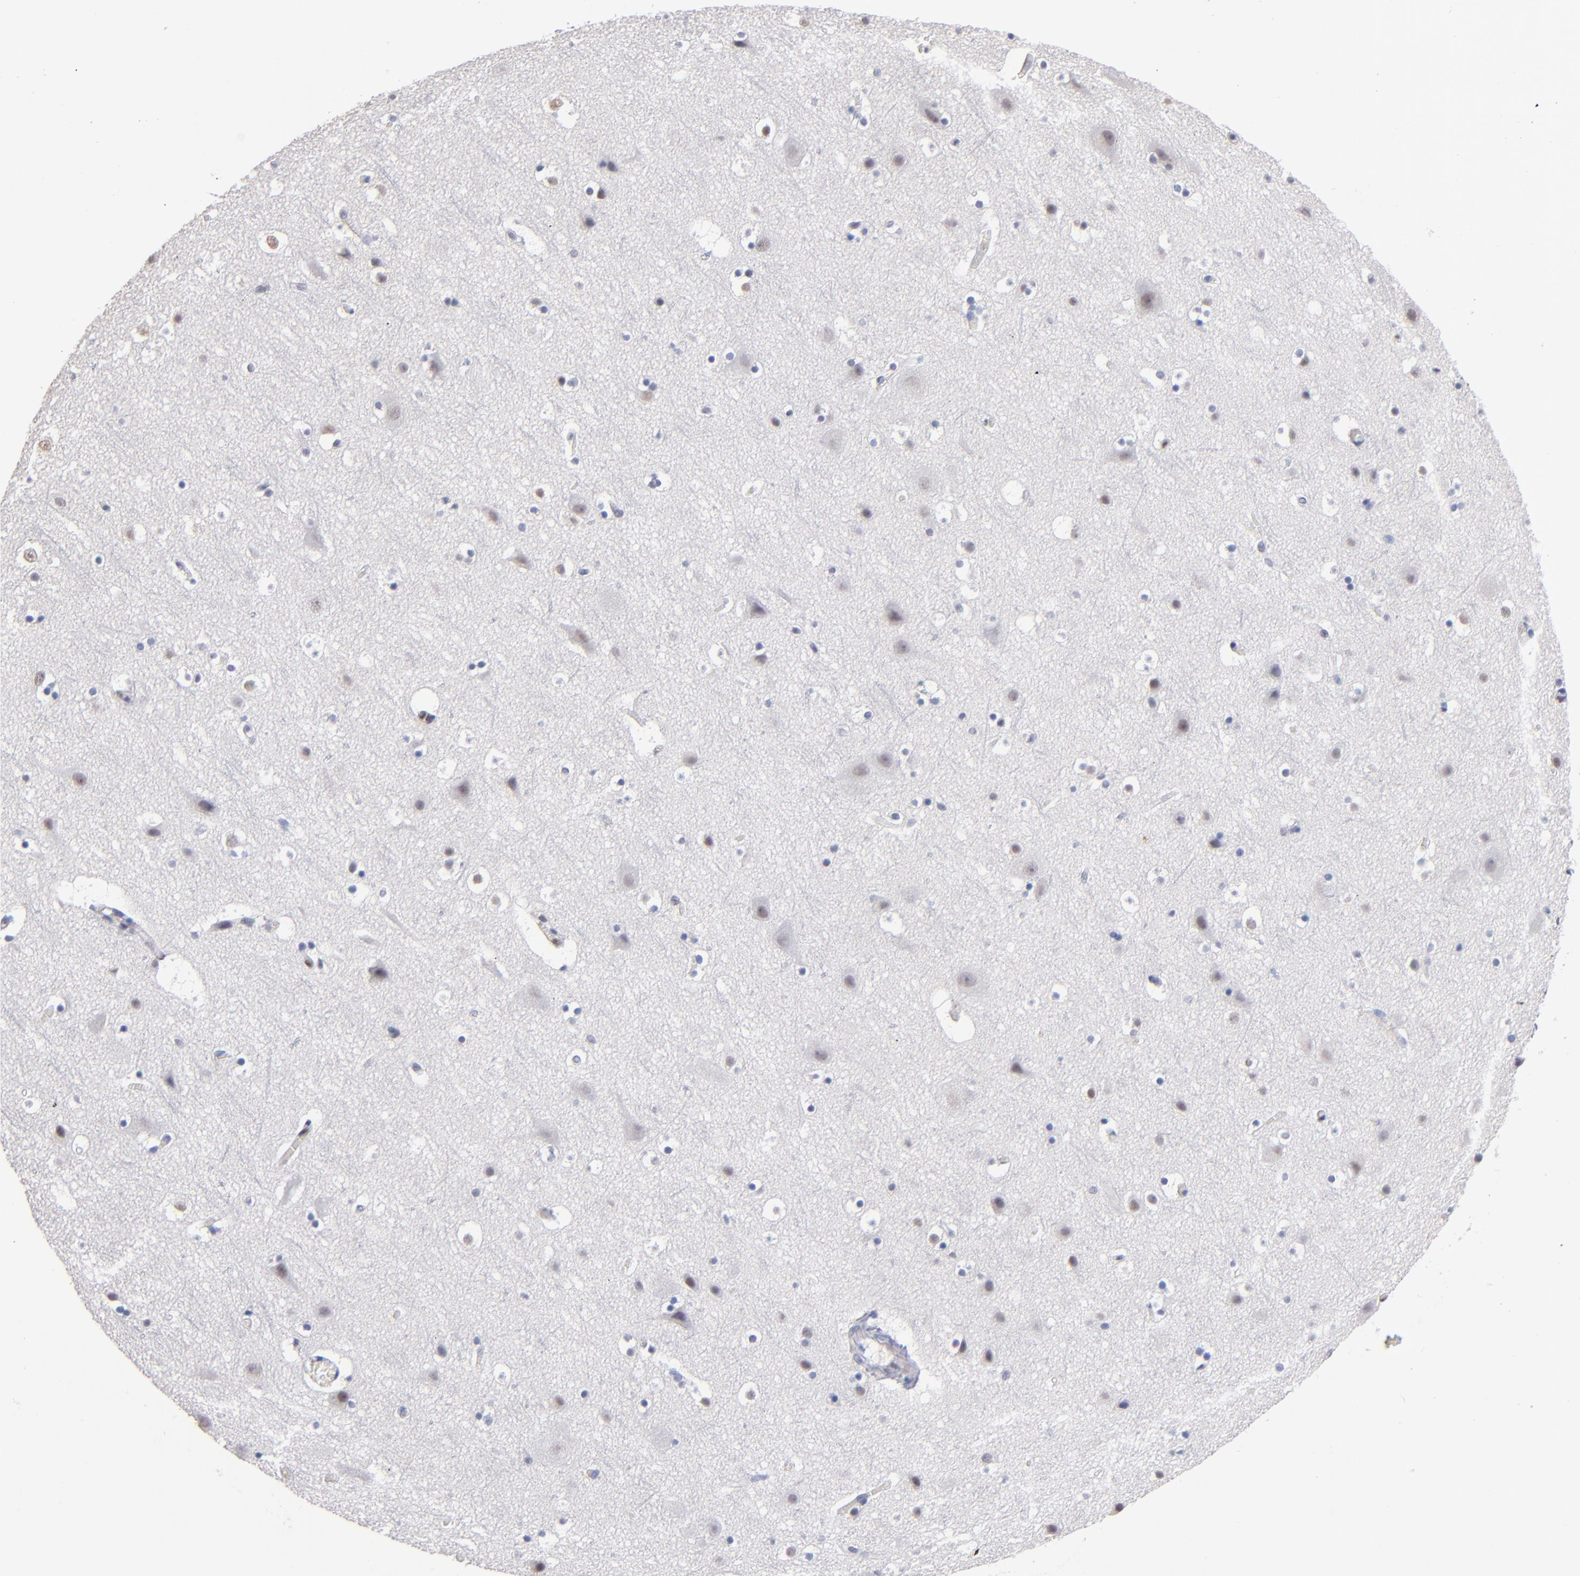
{"staining": {"intensity": "moderate", "quantity": "<25%", "location": "nuclear"}, "tissue": "cerebral cortex", "cell_type": "Endothelial cells", "image_type": "normal", "snomed": [{"axis": "morphology", "description": "Normal tissue, NOS"}, {"axis": "topography", "description": "Cerebral cortex"}], "caption": "Endothelial cells show low levels of moderate nuclear expression in approximately <25% of cells in normal human cerebral cortex.", "gene": "MN1", "patient": {"sex": "male", "age": 45}}